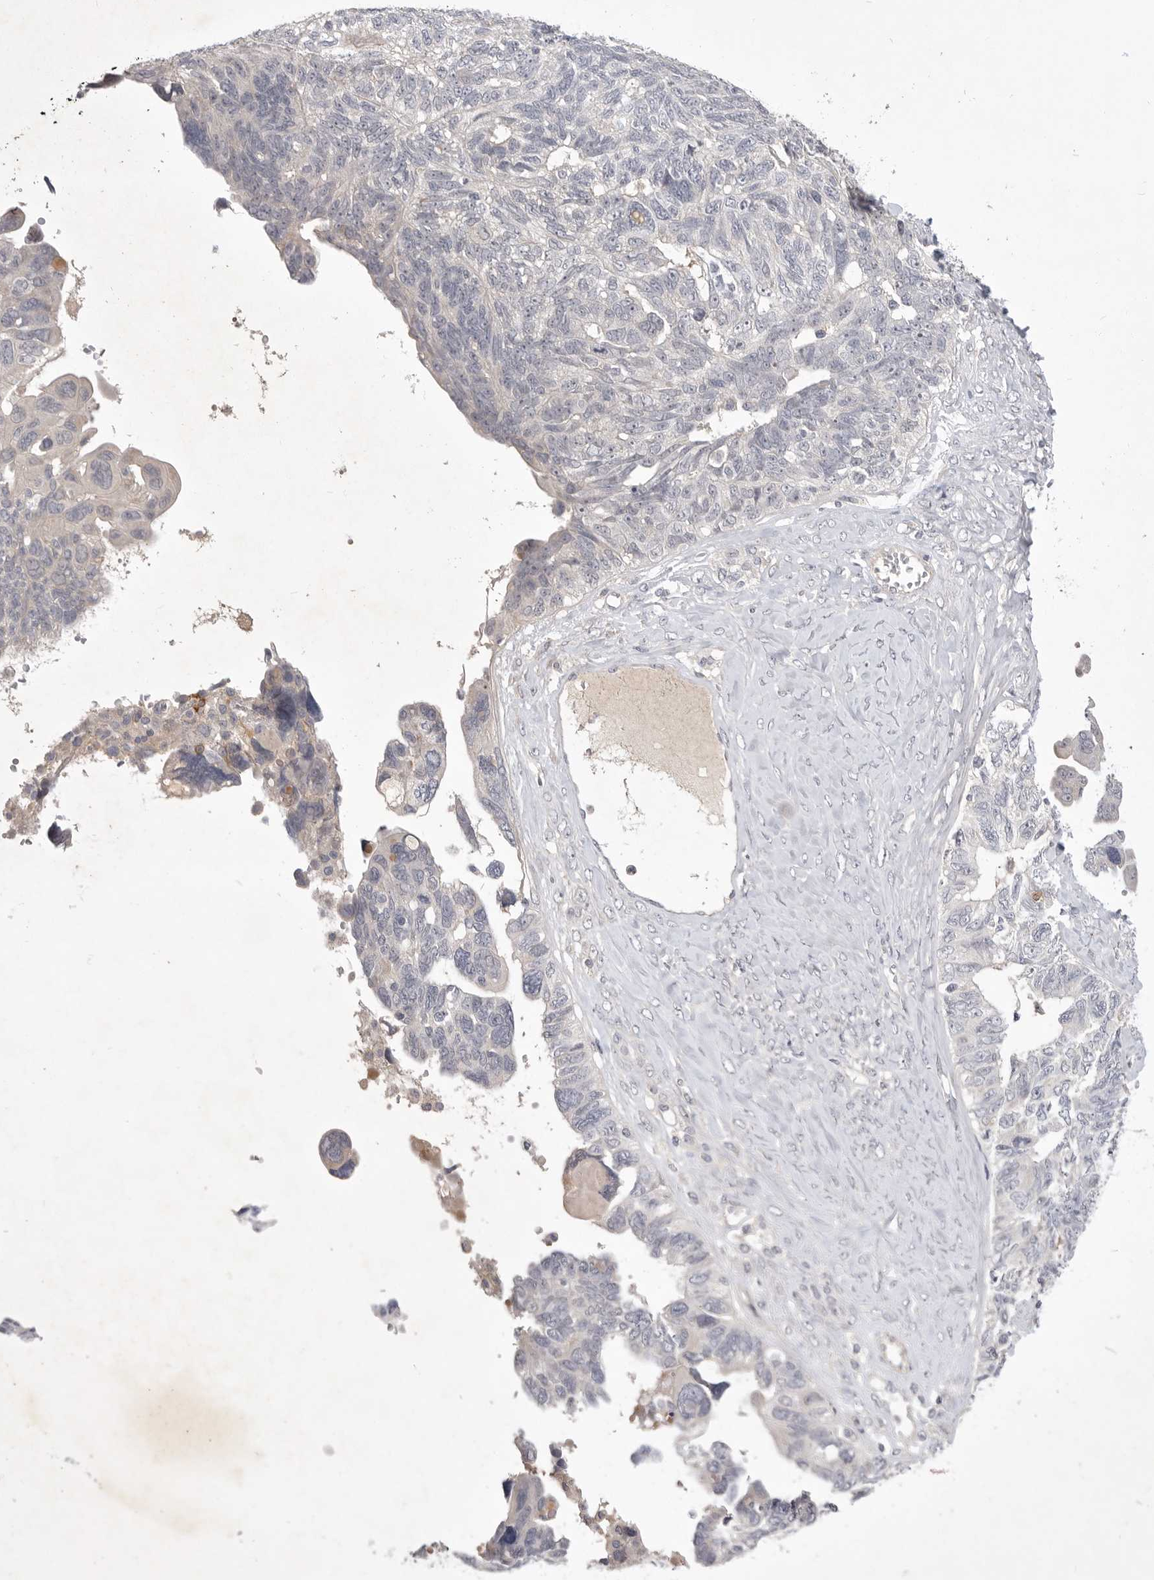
{"staining": {"intensity": "negative", "quantity": "none", "location": "none"}, "tissue": "ovarian cancer", "cell_type": "Tumor cells", "image_type": "cancer", "snomed": [{"axis": "morphology", "description": "Cystadenocarcinoma, serous, NOS"}, {"axis": "topography", "description": "Ovary"}], "caption": "Ovarian serous cystadenocarcinoma stained for a protein using immunohistochemistry reveals no staining tumor cells.", "gene": "ITGAD", "patient": {"sex": "female", "age": 79}}